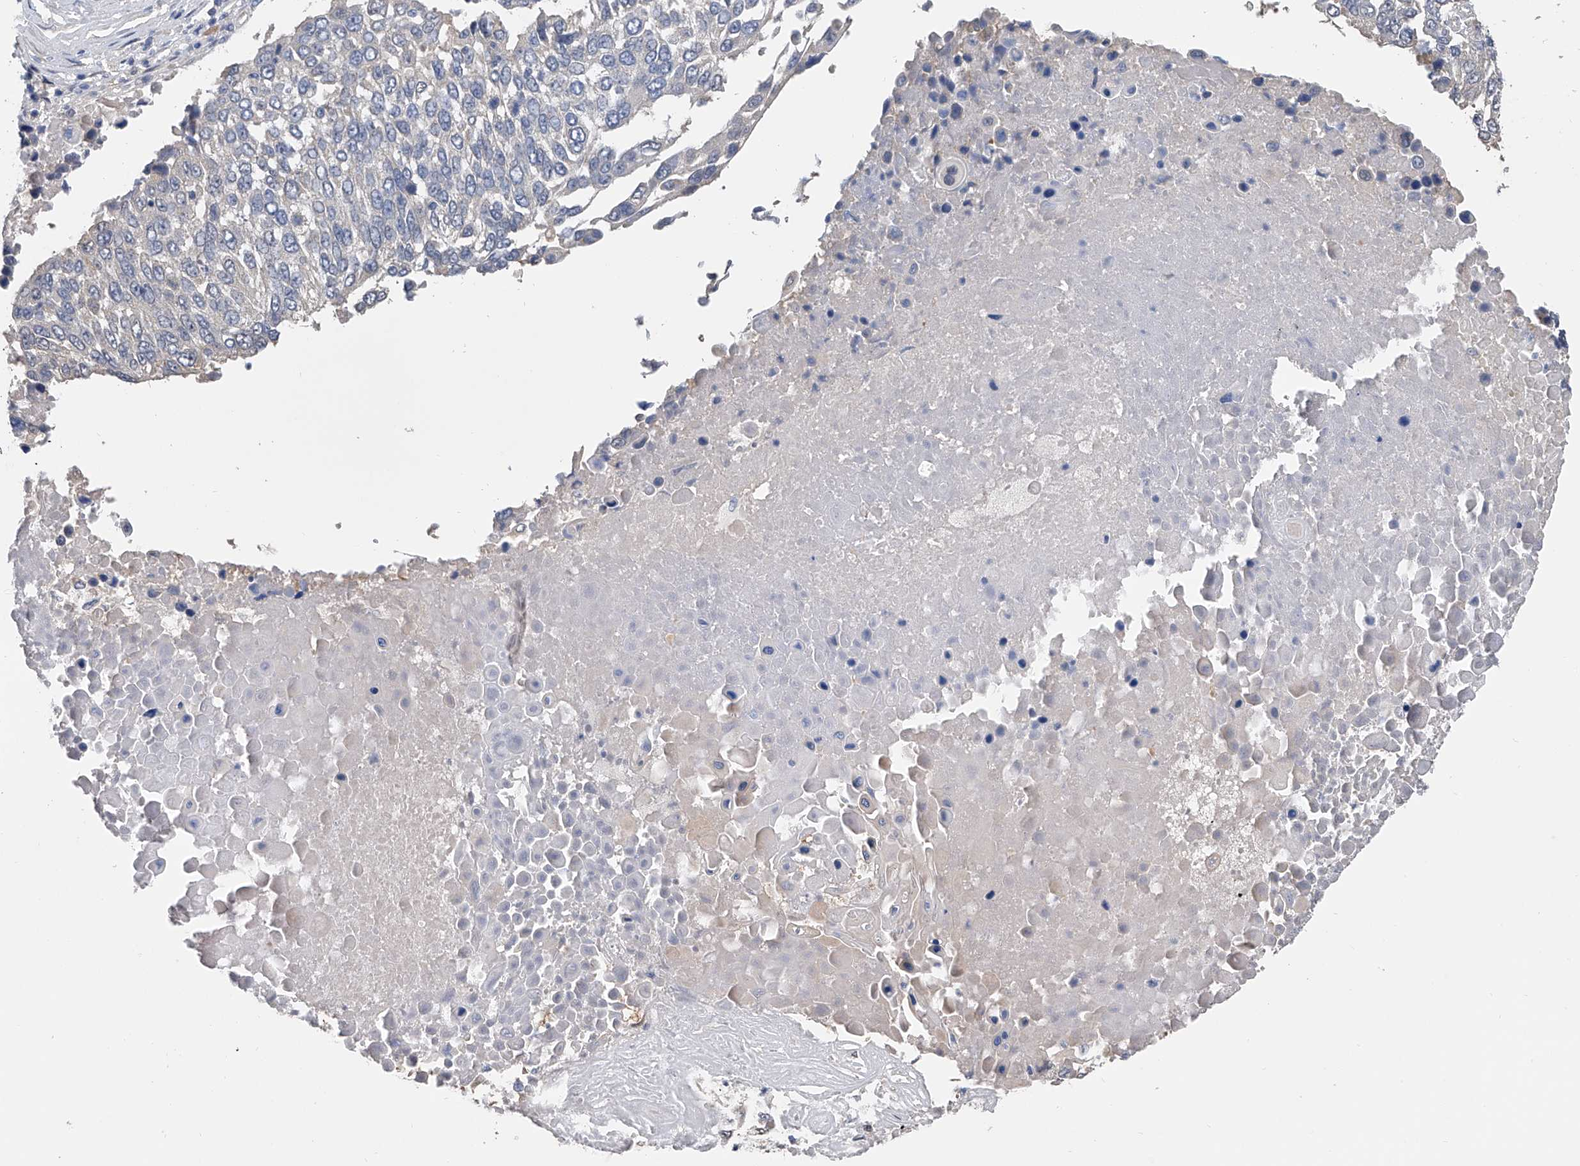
{"staining": {"intensity": "weak", "quantity": "25%-75%", "location": "cytoplasmic/membranous"}, "tissue": "lung cancer", "cell_type": "Tumor cells", "image_type": "cancer", "snomed": [{"axis": "morphology", "description": "Squamous cell carcinoma, NOS"}, {"axis": "topography", "description": "Lung"}], "caption": "Immunohistochemistry histopathology image of human lung cancer (squamous cell carcinoma) stained for a protein (brown), which exhibits low levels of weak cytoplasmic/membranous positivity in about 25%-75% of tumor cells.", "gene": "PGM3", "patient": {"sex": "male", "age": 66}}